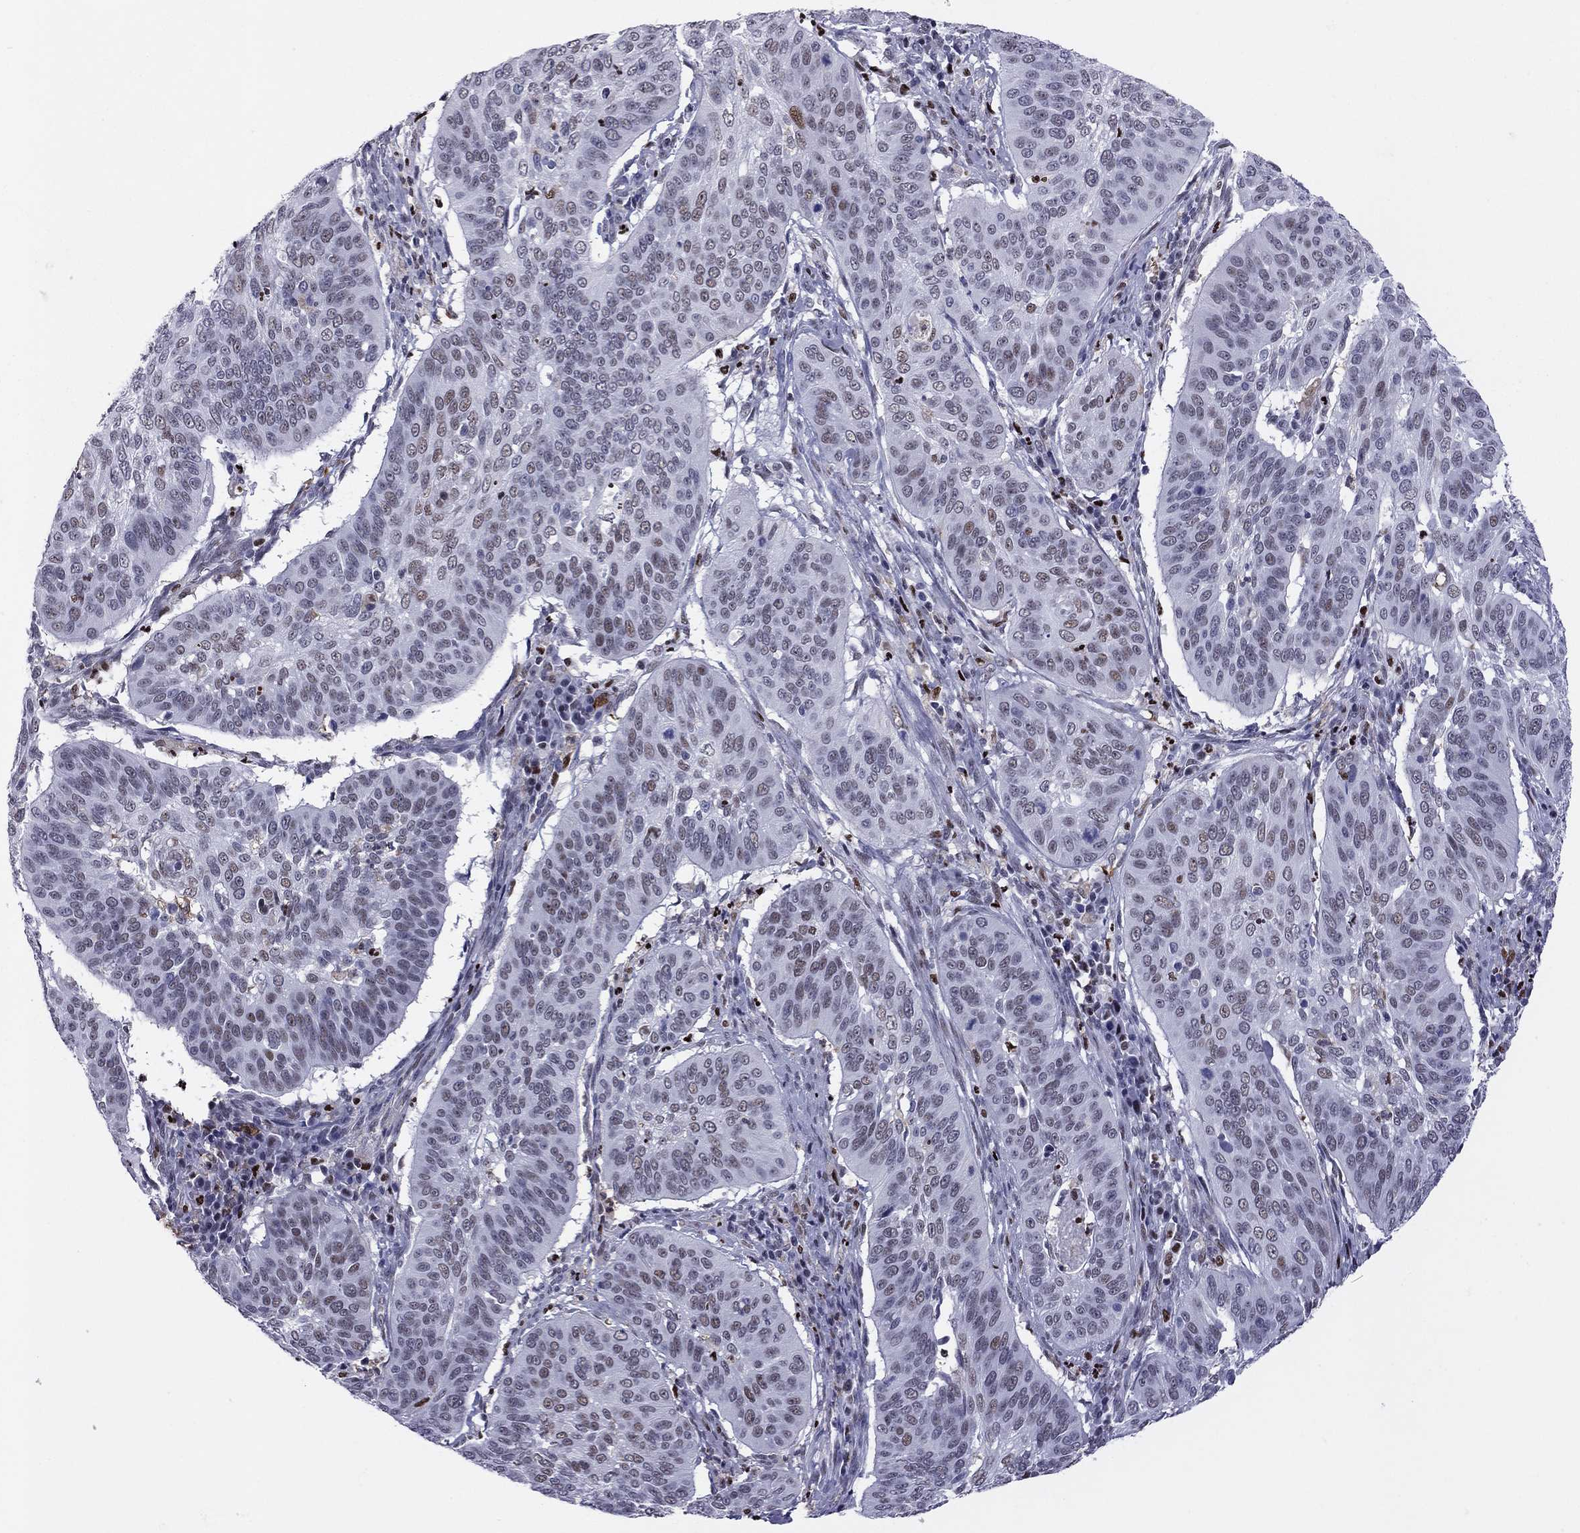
{"staining": {"intensity": "negative", "quantity": "none", "location": "none"}, "tissue": "cervical cancer", "cell_type": "Tumor cells", "image_type": "cancer", "snomed": [{"axis": "morphology", "description": "Normal tissue, NOS"}, {"axis": "morphology", "description": "Squamous cell carcinoma, NOS"}, {"axis": "topography", "description": "Cervix"}], "caption": "Immunohistochemistry (IHC) micrograph of human cervical cancer stained for a protein (brown), which reveals no staining in tumor cells.", "gene": "PCGF3", "patient": {"sex": "female", "age": 39}}